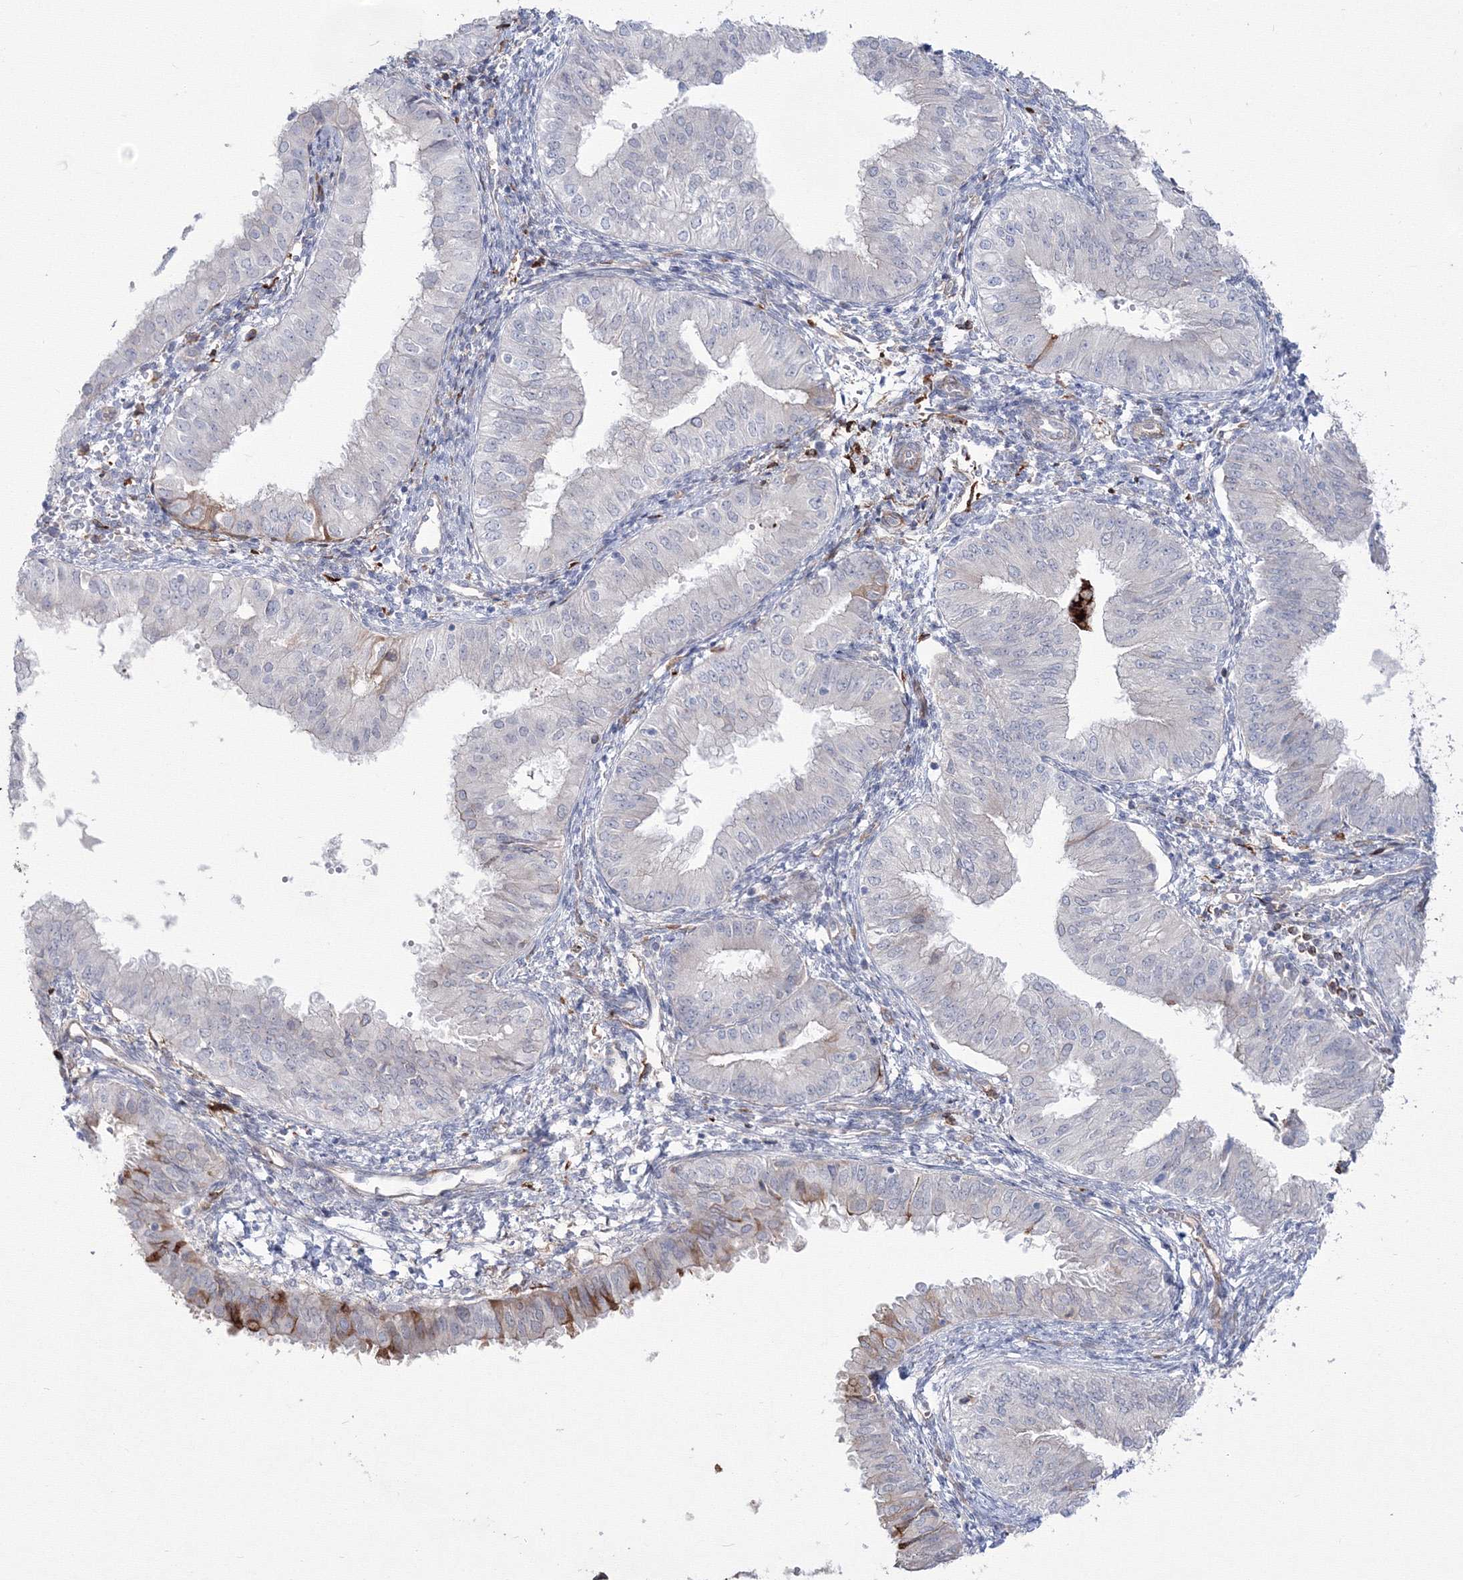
{"staining": {"intensity": "negative", "quantity": "none", "location": "none"}, "tissue": "endometrial cancer", "cell_type": "Tumor cells", "image_type": "cancer", "snomed": [{"axis": "morphology", "description": "Normal tissue, NOS"}, {"axis": "morphology", "description": "Adenocarcinoma, NOS"}, {"axis": "topography", "description": "Endometrium"}], "caption": "This image is of endometrial cancer stained with immunohistochemistry (IHC) to label a protein in brown with the nuclei are counter-stained blue. There is no positivity in tumor cells. Brightfield microscopy of immunohistochemistry (IHC) stained with DAB (brown) and hematoxylin (blue), captured at high magnification.", "gene": "HYAL2", "patient": {"sex": "female", "age": 53}}